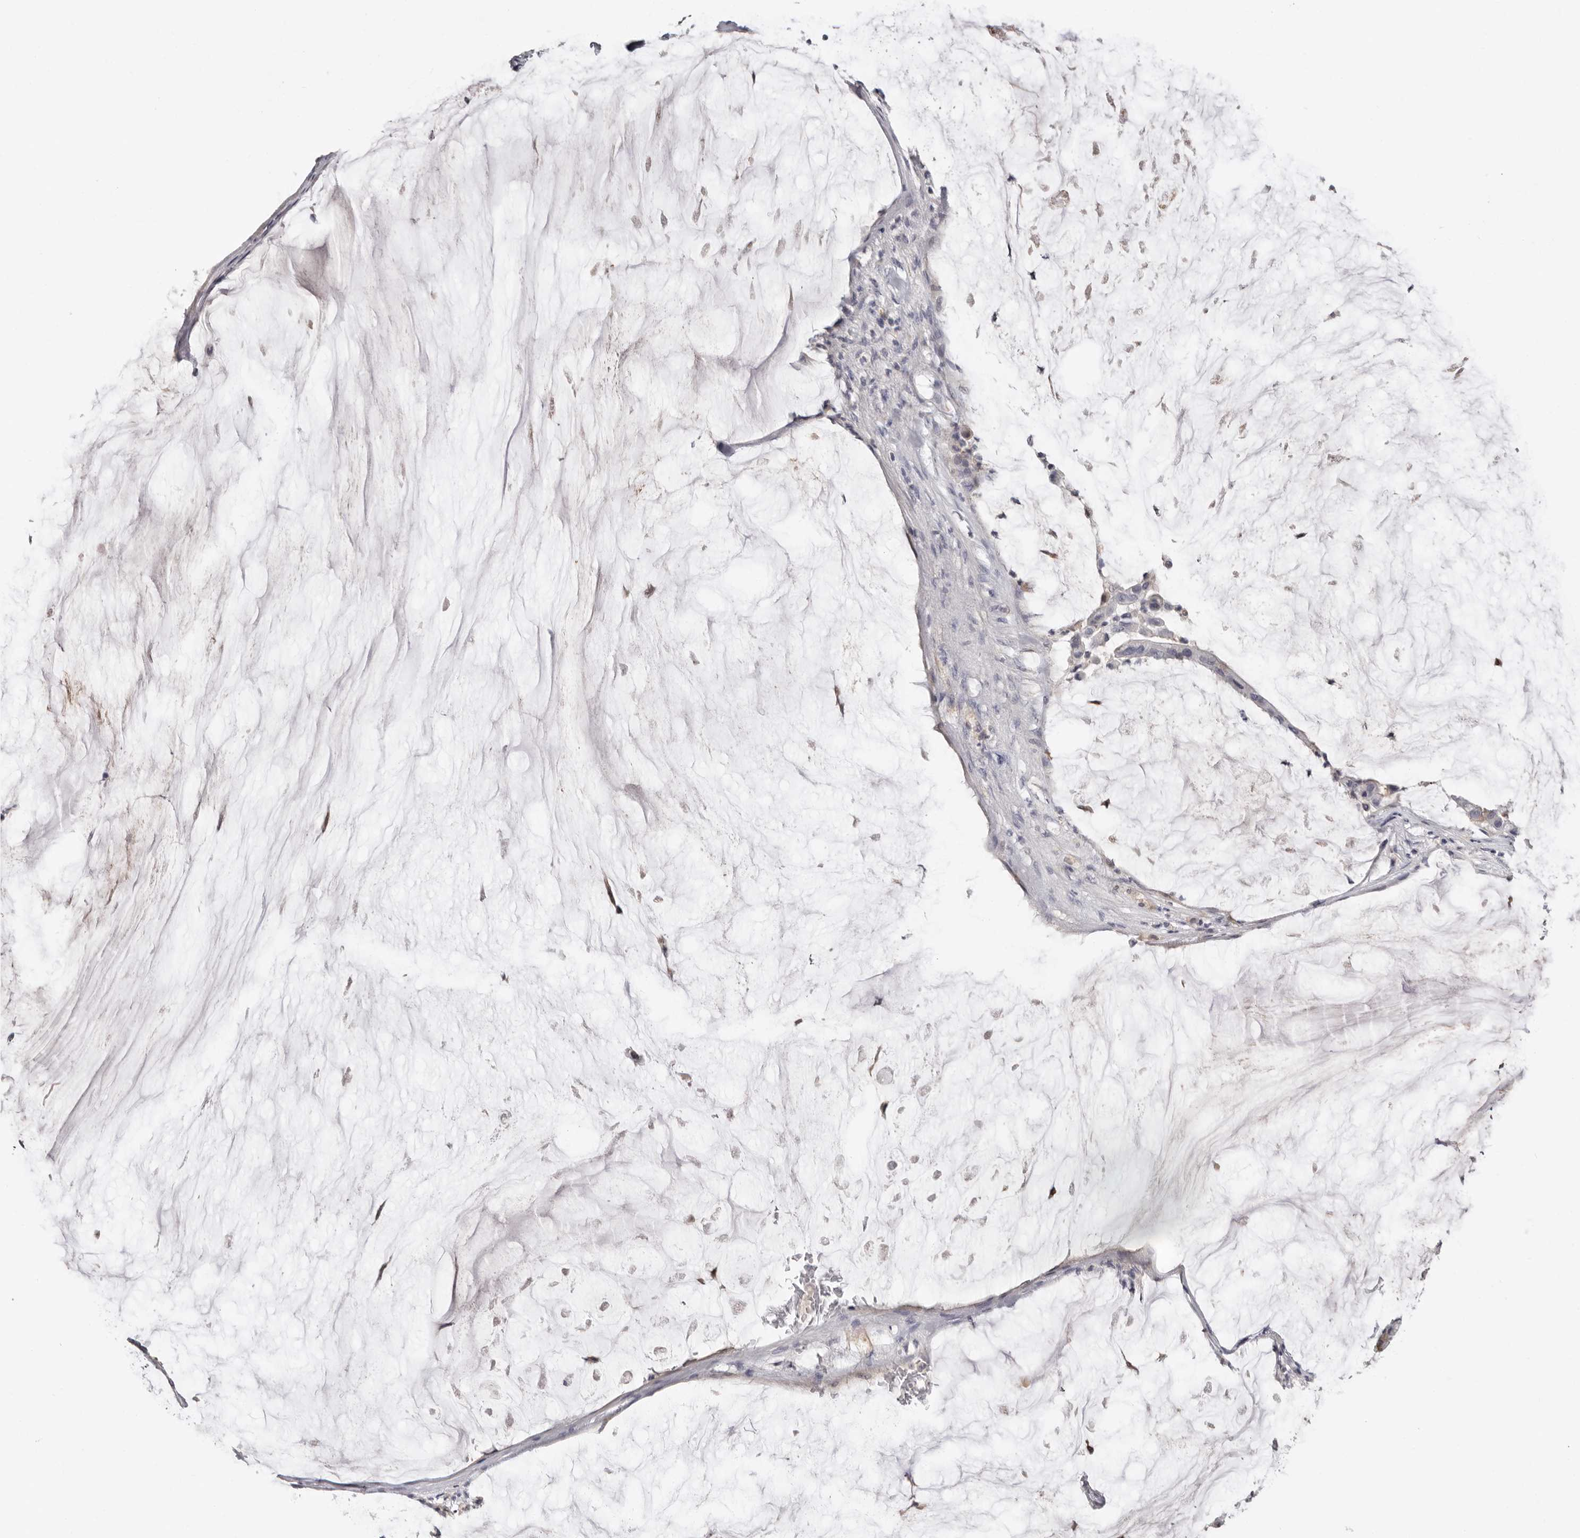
{"staining": {"intensity": "negative", "quantity": "none", "location": "none"}, "tissue": "pancreatic cancer", "cell_type": "Tumor cells", "image_type": "cancer", "snomed": [{"axis": "morphology", "description": "Adenocarcinoma, NOS"}, {"axis": "topography", "description": "Pancreas"}], "caption": "The photomicrograph demonstrates no staining of tumor cells in pancreatic cancer (adenocarcinoma).", "gene": "PKDCC", "patient": {"sex": "male", "age": 41}}